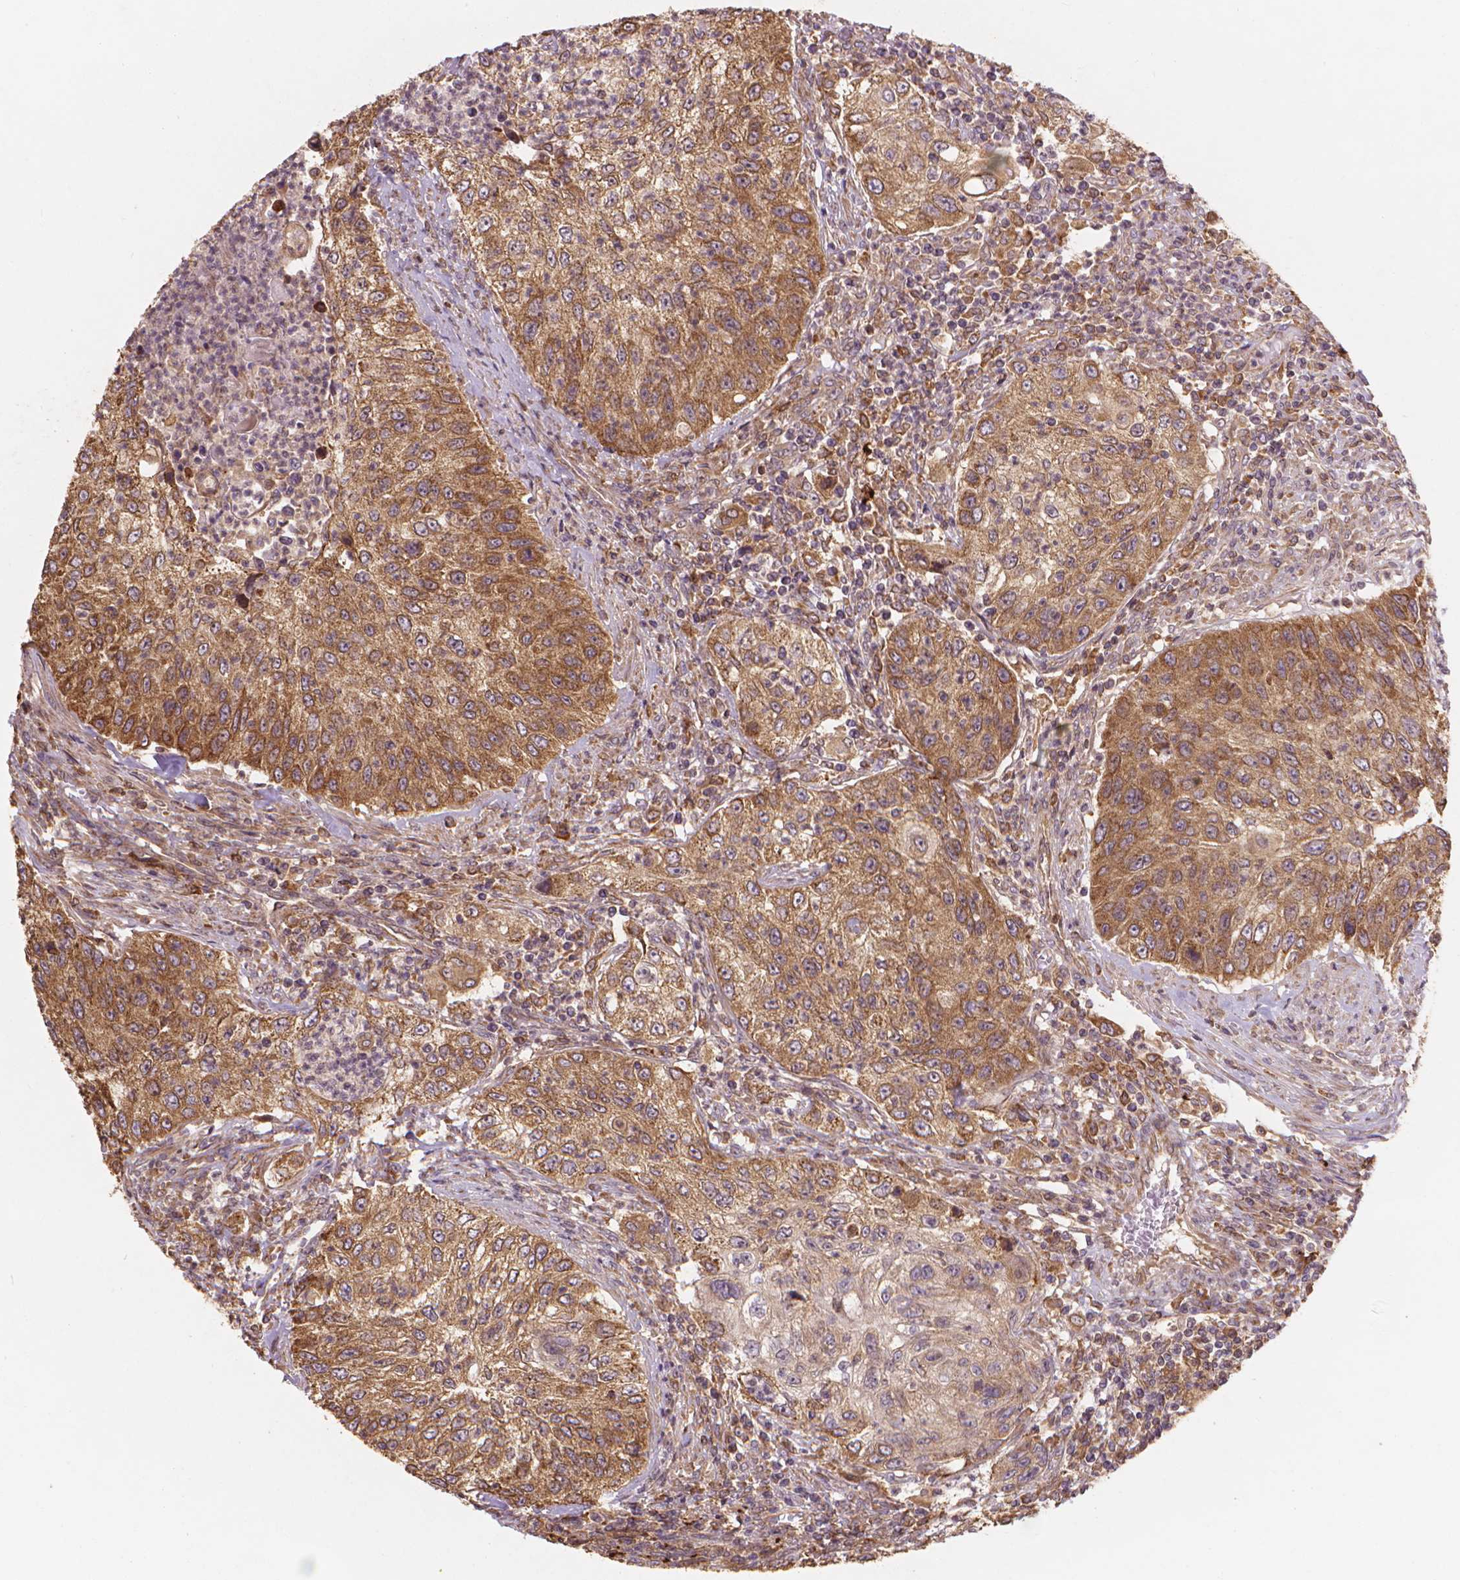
{"staining": {"intensity": "moderate", "quantity": ">75%", "location": "cytoplasmic/membranous"}, "tissue": "urothelial cancer", "cell_type": "Tumor cells", "image_type": "cancer", "snomed": [{"axis": "morphology", "description": "Urothelial carcinoma, High grade"}, {"axis": "topography", "description": "Urinary bladder"}], "caption": "Immunohistochemistry (IHC) micrograph of neoplastic tissue: urothelial cancer stained using immunohistochemistry (IHC) displays medium levels of moderate protein expression localized specifically in the cytoplasmic/membranous of tumor cells, appearing as a cytoplasmic/membranous brown color.", "gene": "TAB2", "patient": {"sex": "female", "age": 60}}